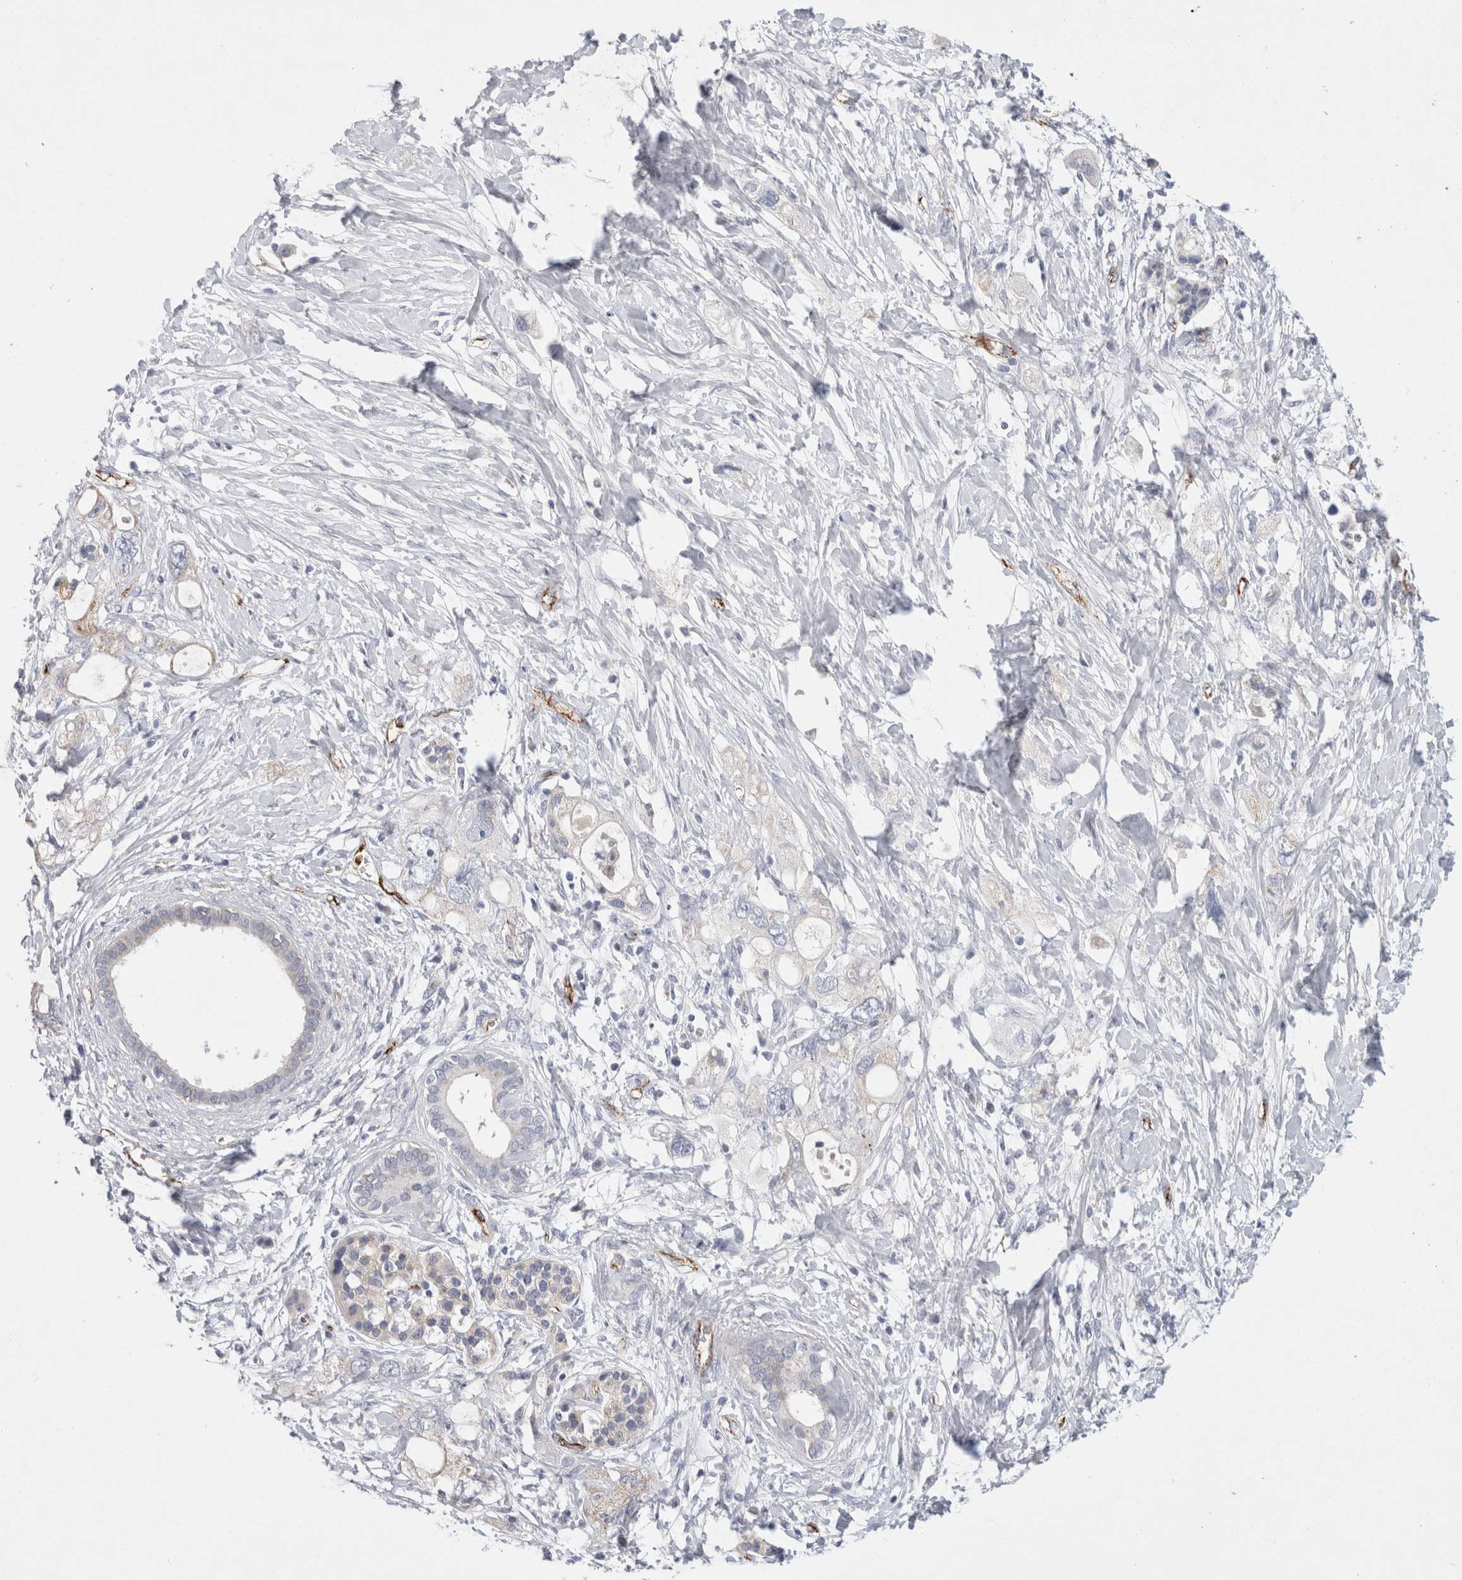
{"staining": {"intensity": "negative", "quantity": "none", "location": "none"}, "tissue": "pancreatic cancer", "cell_type": "Tumor cells", "image_type": "cancer", "snomed": [{"axis": "morphology", "description": "Adenocarcinoma, NOS"}, {"axis": "topography", "description": "Pancreas"}], "caption": "Histopathology image shows no significant protein expression in tumor cells of pancreatic adenocarcinoma. The staining was performed using DAB to visualize the protein expression in brown, while the nuclei were stained in blue with hematoxylin (Magnification: 20x).", "gene": "IARS2", "patient": {"sex": "female", "age": 56}}